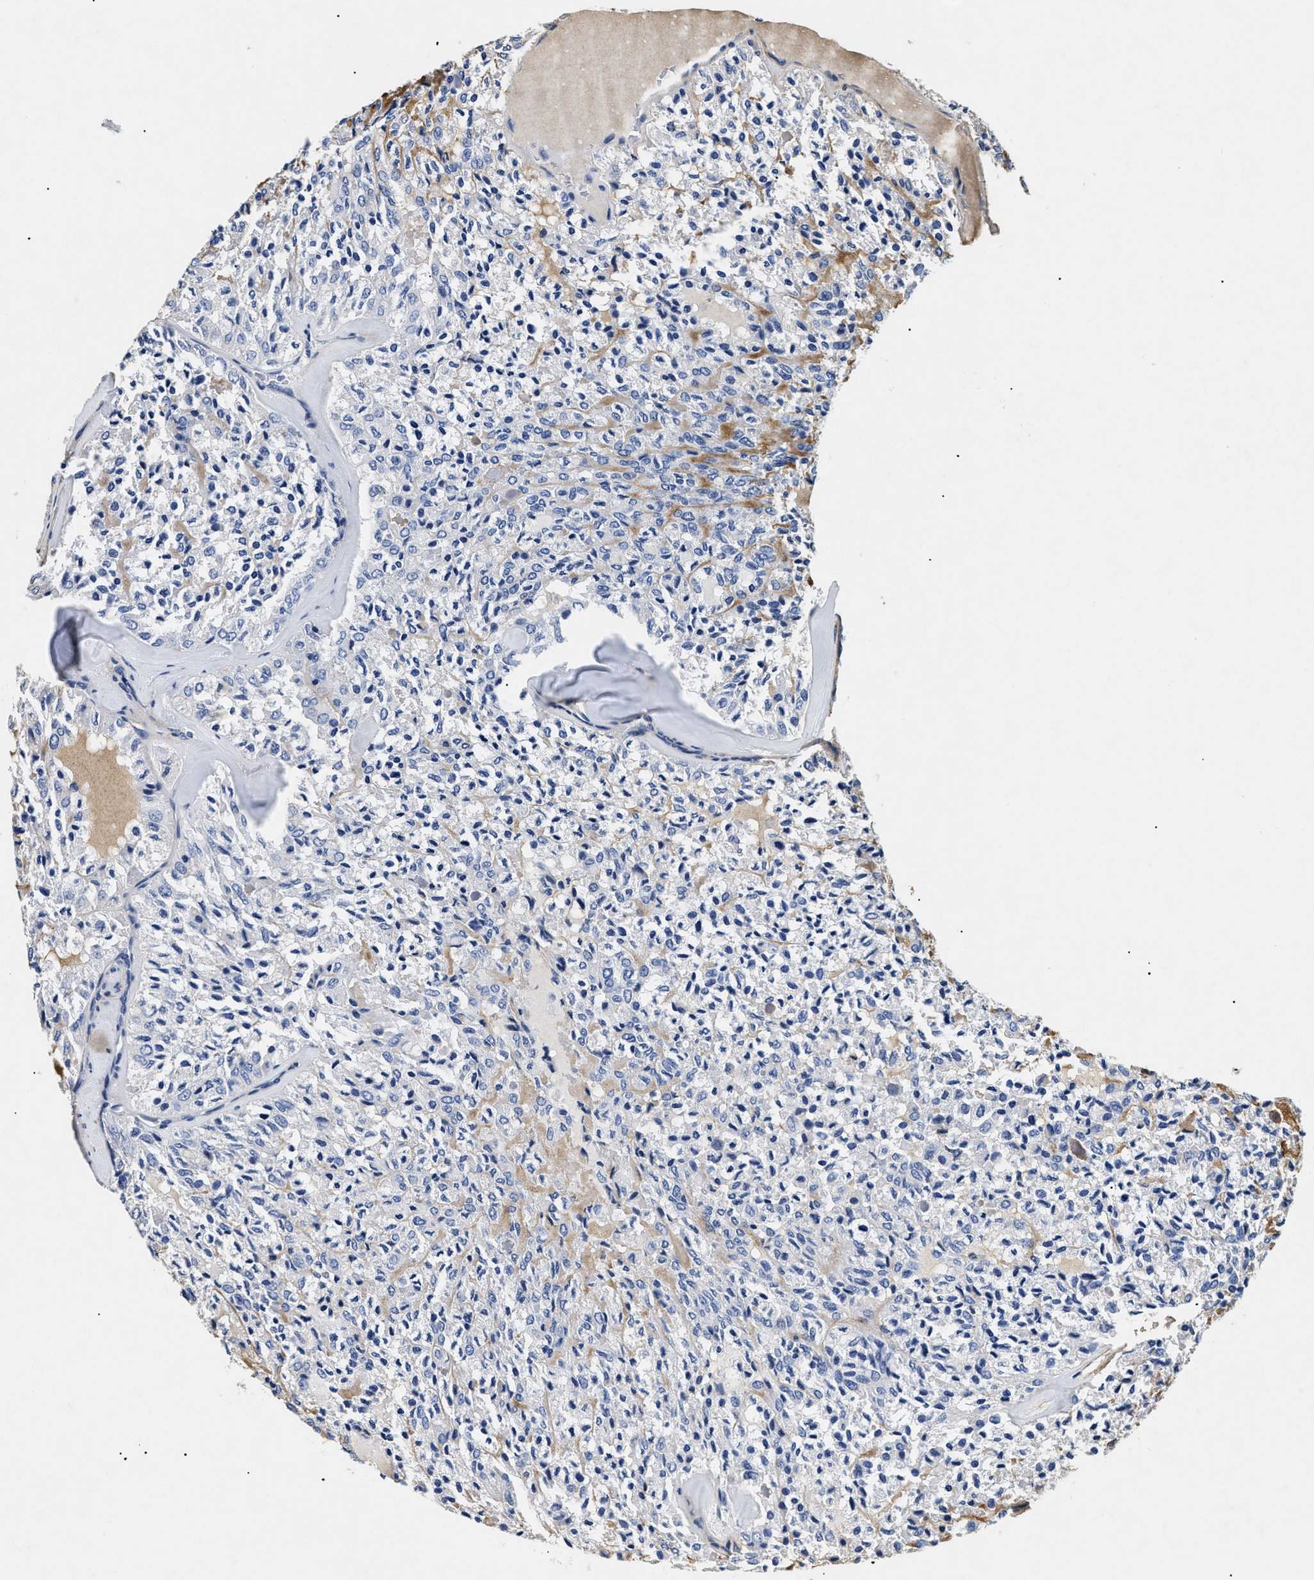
{"staining": {"intensity": "negative", "quantity": "none", "location": "none"}, "tissue": "thyroid cancer", "cell_type": "Tumor cells", "image_type": "cancer", "snomed": [{"axis": "morphology", "description": "Follicular adenoma carcinoma, NOS"}, {"axis": "topography", "description": "Thyroid gland"}], "caption": "Micrograph shows no protein positivity in tumor cells of thyroid cancer tissue.", "gene": "LAMA3", "patient": {"sex": "male", "age": 75}}